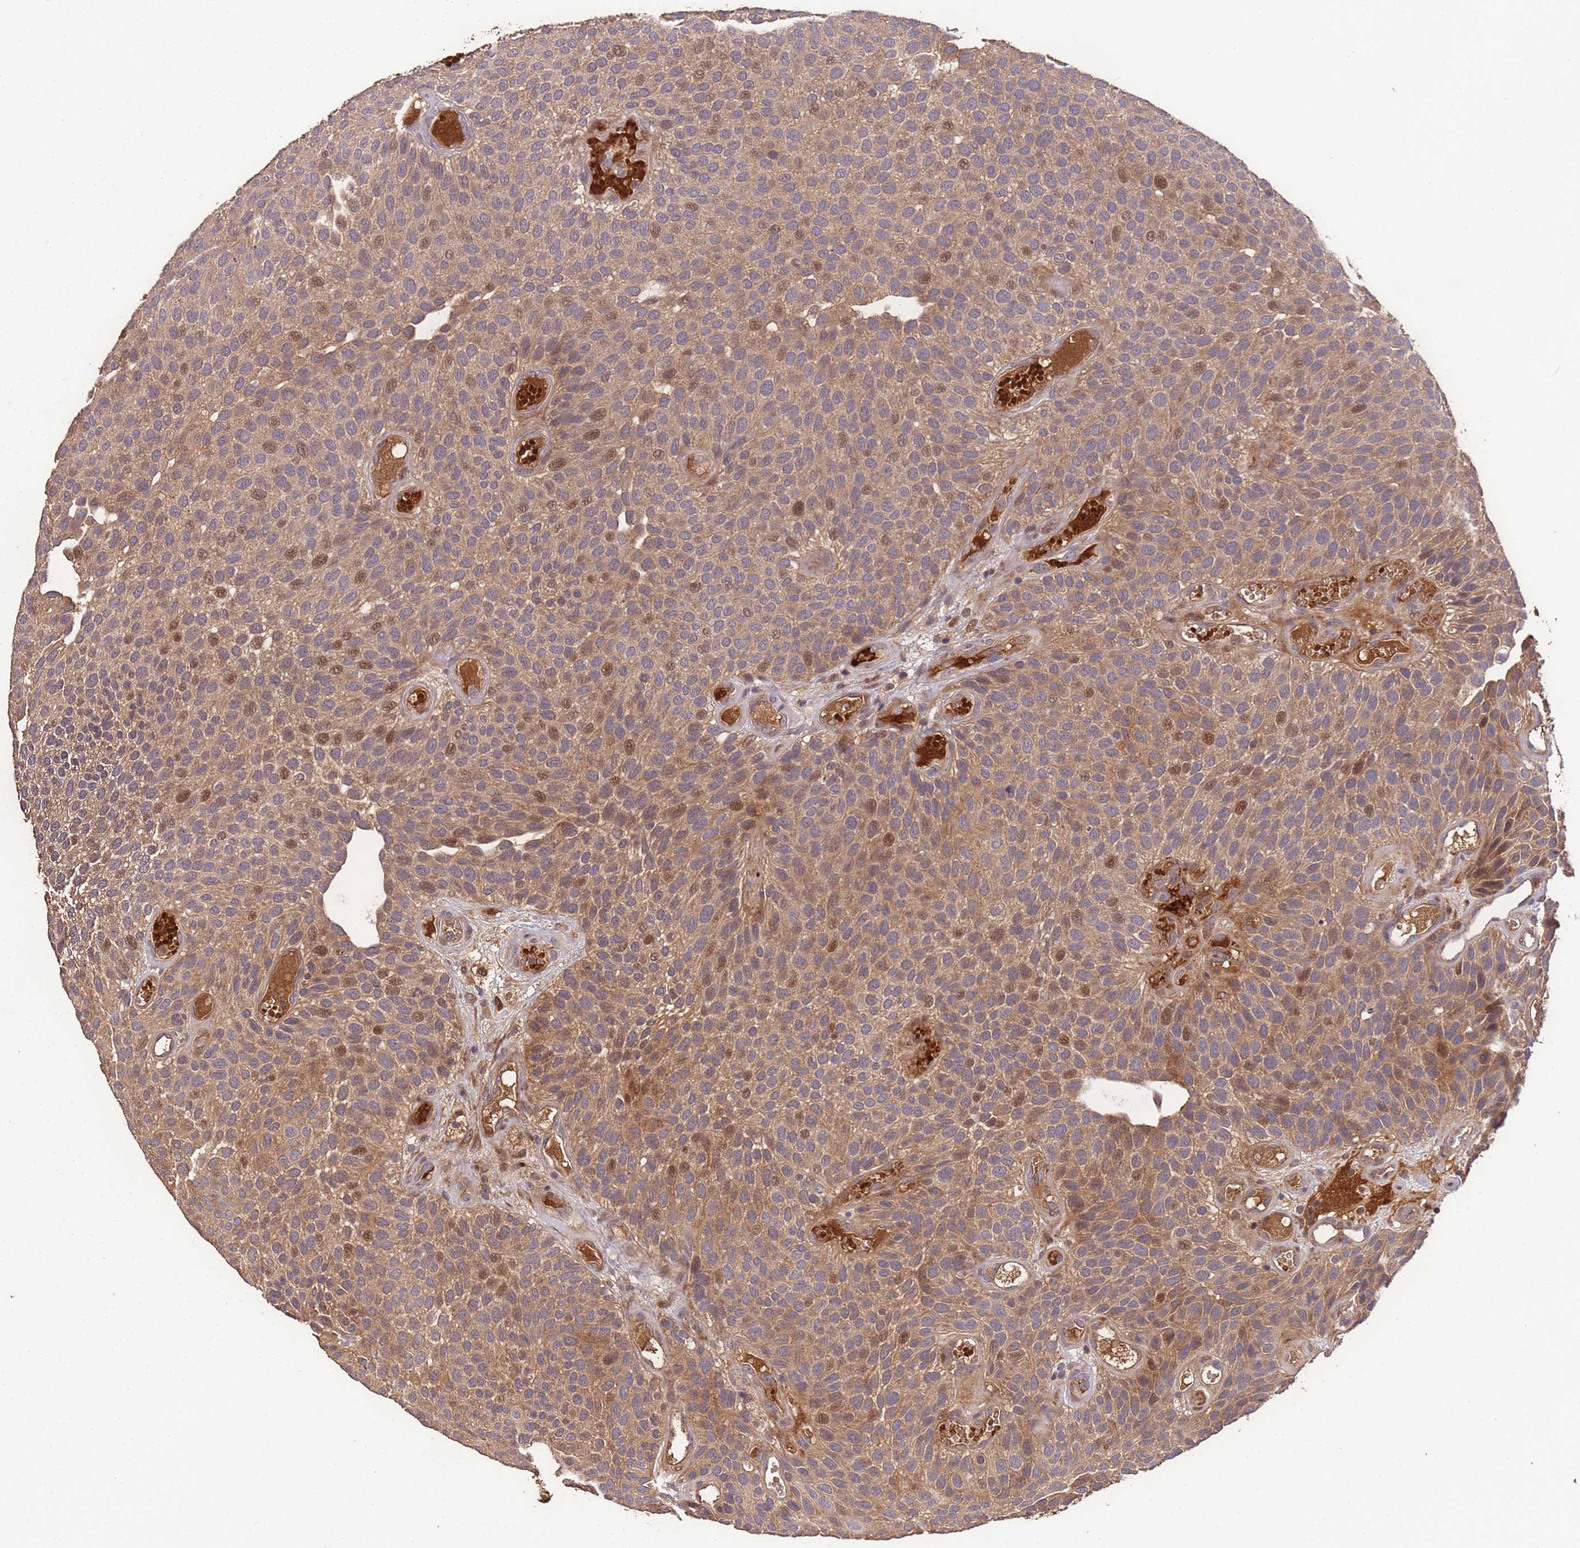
{"staining": {"intensity": "moderate", "quantity": ">75%", "location": "cytoplasmic/membranous,nuclear"}, "tissue": "urothelial cancer", "cell_type": "Tumor cells", "image_type": "cancer", "snomed": [{"axis": "morphology", "description": "Urothelial carcinoma, Low grade"}, {"axis": "topography", "description": "Urinary bladder"}], "caption": "Urothelial cancer was stained to show a protein in brown. There is medium levels of moderate cytoplasmic/membranous and nuclear staining in about >75% of tumor cells. (DAB = brown stain, brightfield microscopy at high magnification).", "gene": "CCDC184", "patient": {"sex": "male", "age": 89}}